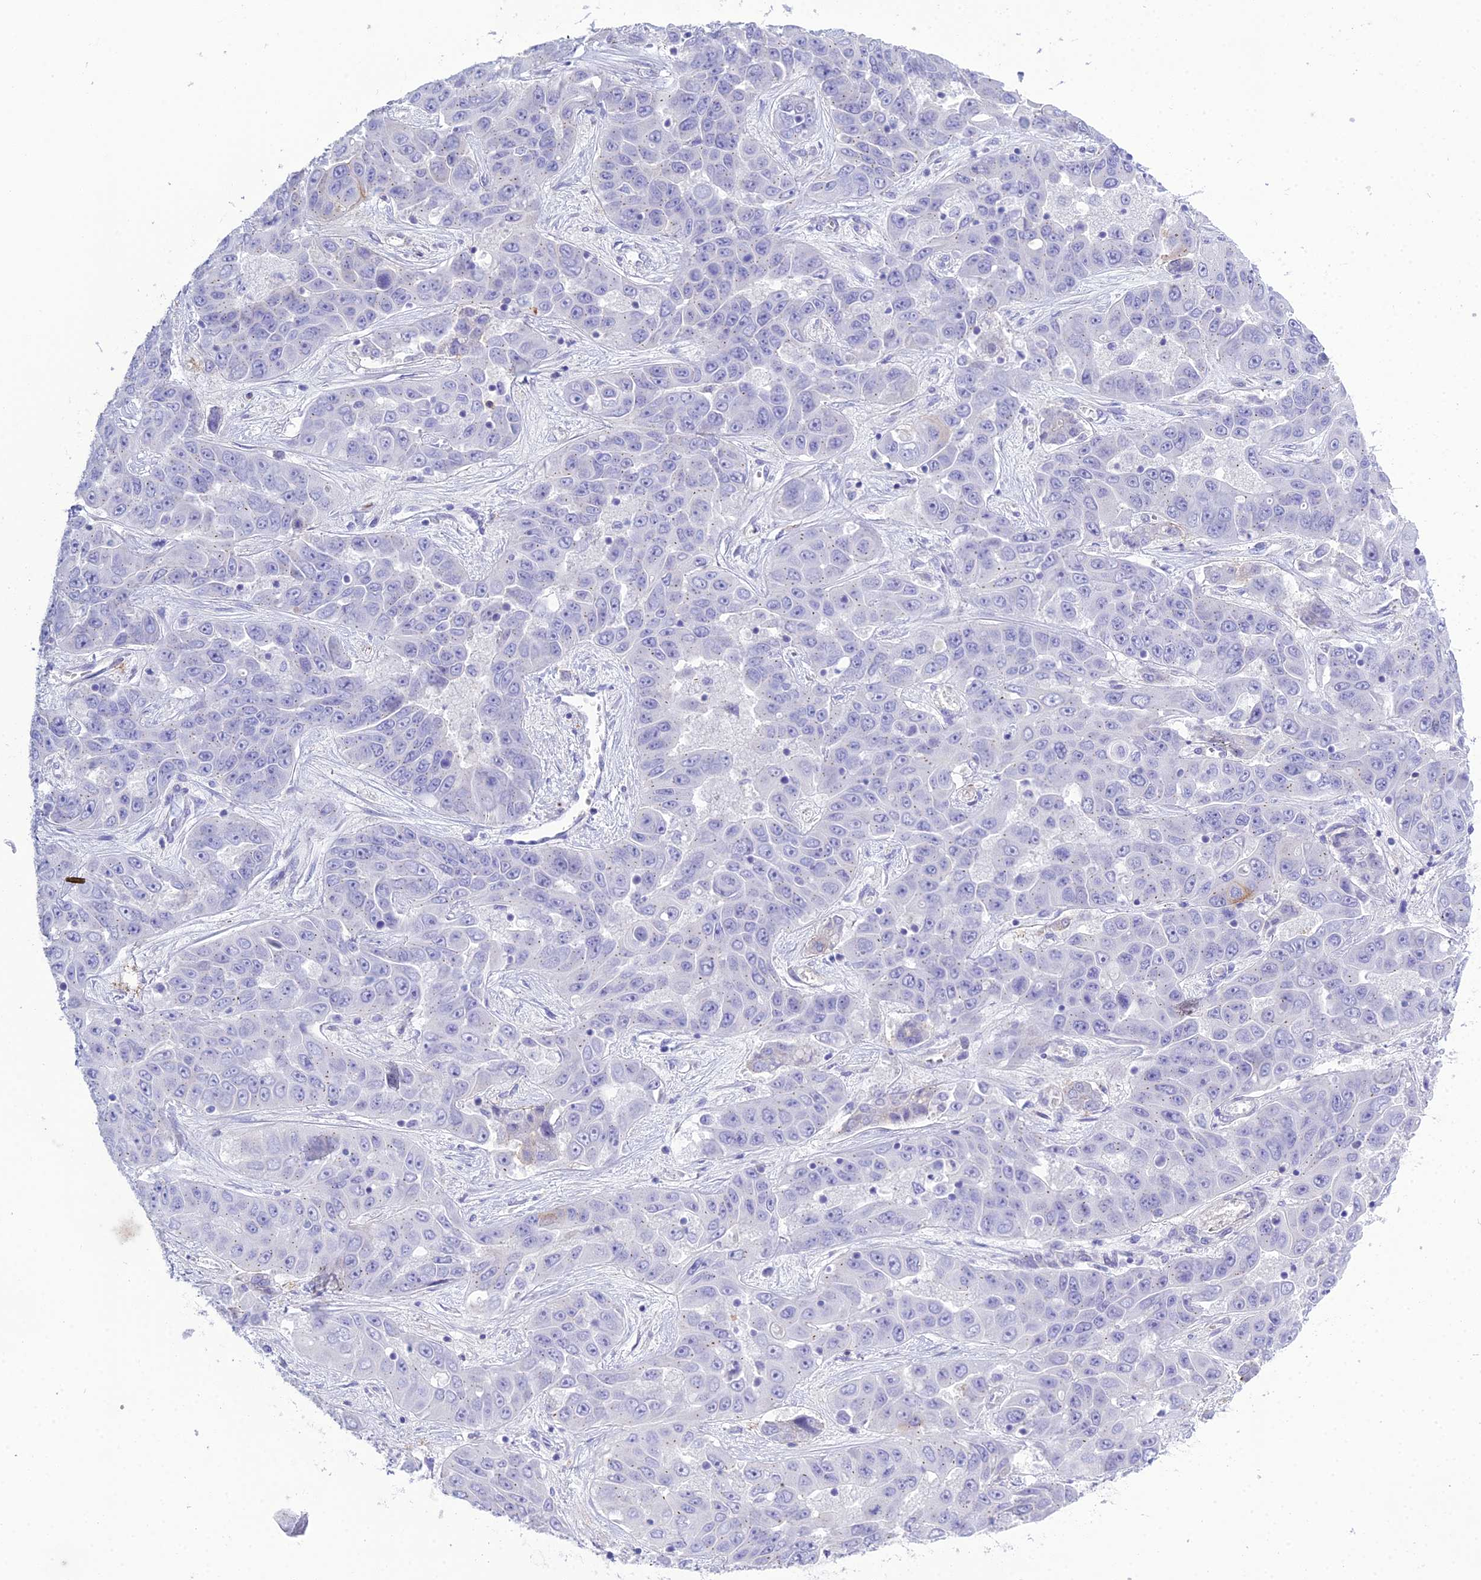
{"staining": {"intensity": "negative", "quantity": "none", "location": "none"}, "tissue": "liver cancer", "cell_type": "Tumor cells", "image_type": "cancer", "snomed": [{"axis": "morphology", "description": "Cholangiocarcinoma"}, {"axis": "topography", "description": "Liver"}], "caption": "Immunohistochemistry (IHC) image of neoplastic tissue: human liver cancer (cholangiocarcinoma) stained with DAB (3,3'-diaminobenzidine) displays no significant protein staining in tumor cells.", "gene": "OR1Q1", "patient": {"sex": "female", "age": 52}}